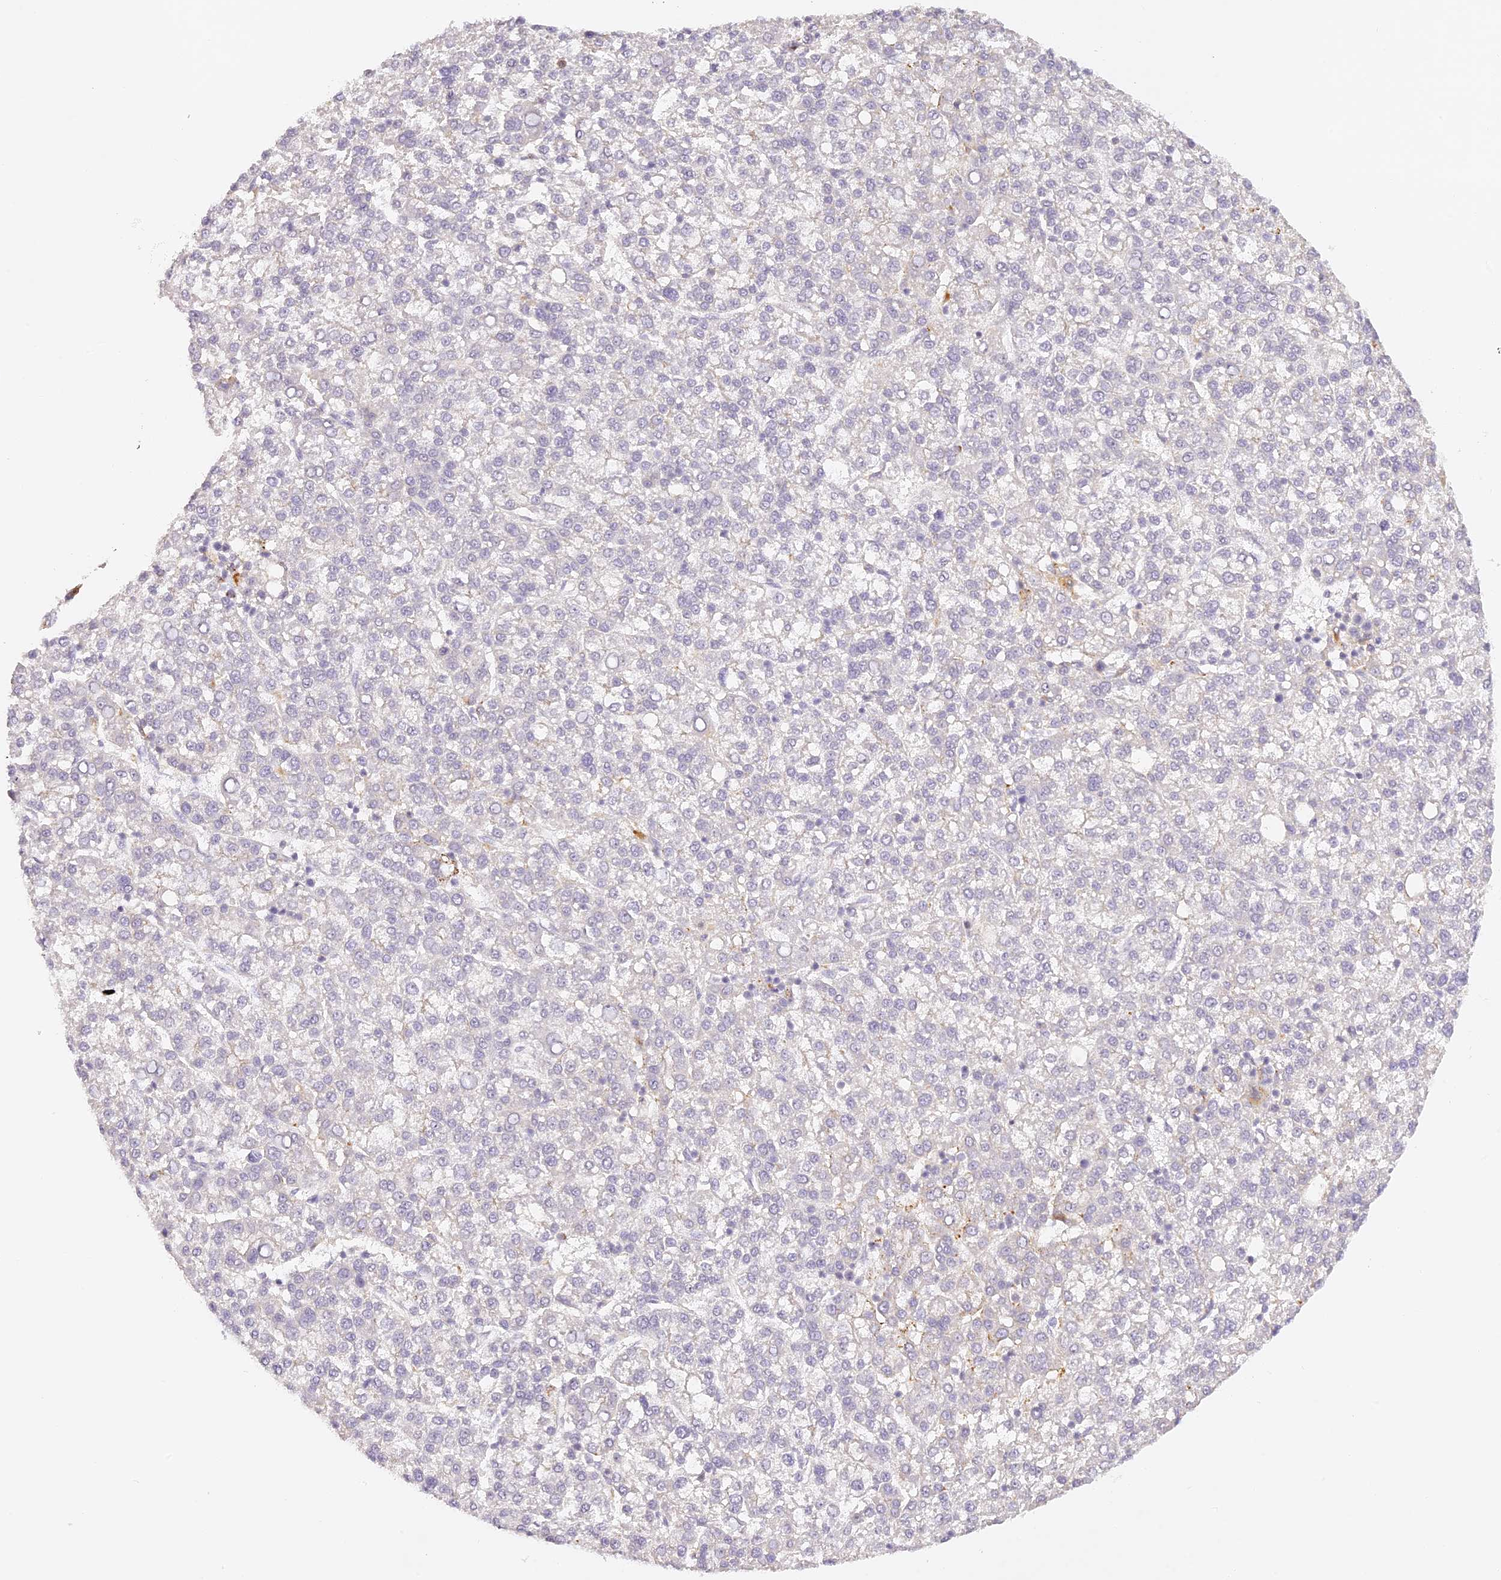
{"staining": {"intensity": "negative", "quantity": "none", "location": "none"}, "tissue": "liver cancer", "cell_type": "Tumor cells", "image_type": "cancer", "snomed": [{"axis": "morphology", "description": "Carcinoma, Hepatocellular, NOS"}, {"axis": "topography", "description": "Liver"}], "caption": "DAB immunohistochemical staining of hepatocellular carcinoma (liver) exhibits no significant expression in tumor cells.", "gene": "ELL3", "patient": {"sex": "female", "age": 58}}